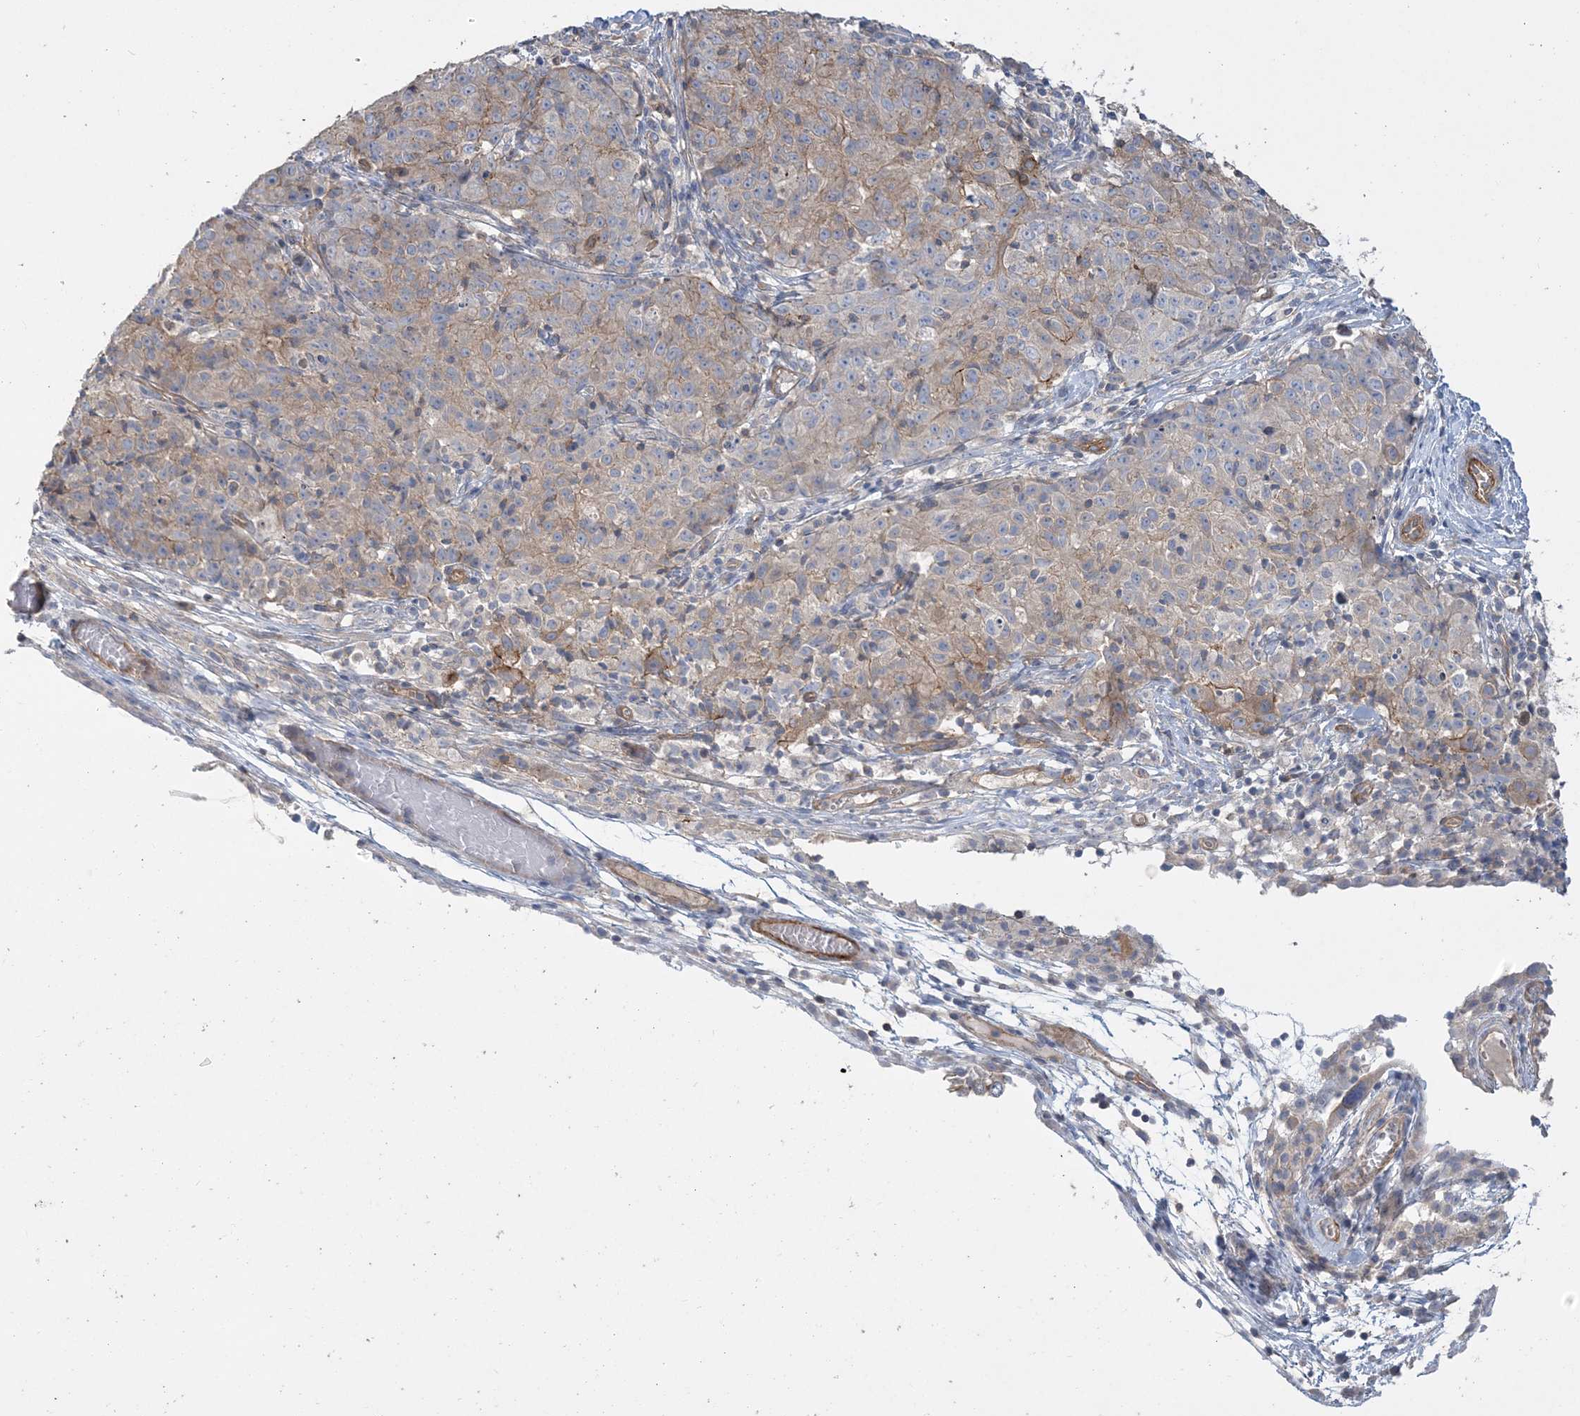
{"staining": {"intensity": "moderate", "quantity": "<25%", "location": "cytoplasmic/membranous"}, "tissue": "ovarian cancer", "cell_type": "Tumor cells", "image_type": "cancer", "snomed": [{"axis": "morphology", "description": "Carcinoma, endometroid"}, {"axis": "topography", "description": "Ovary"}], "caption": "A low amount of moderate cytoplasmic/membranous staining is seen in approximately <25% of tumor cells in endometroid carcinoma (ovarian) tissue.", "gene": "PIGC", "patient": {"sex": "female", "age": 42}}